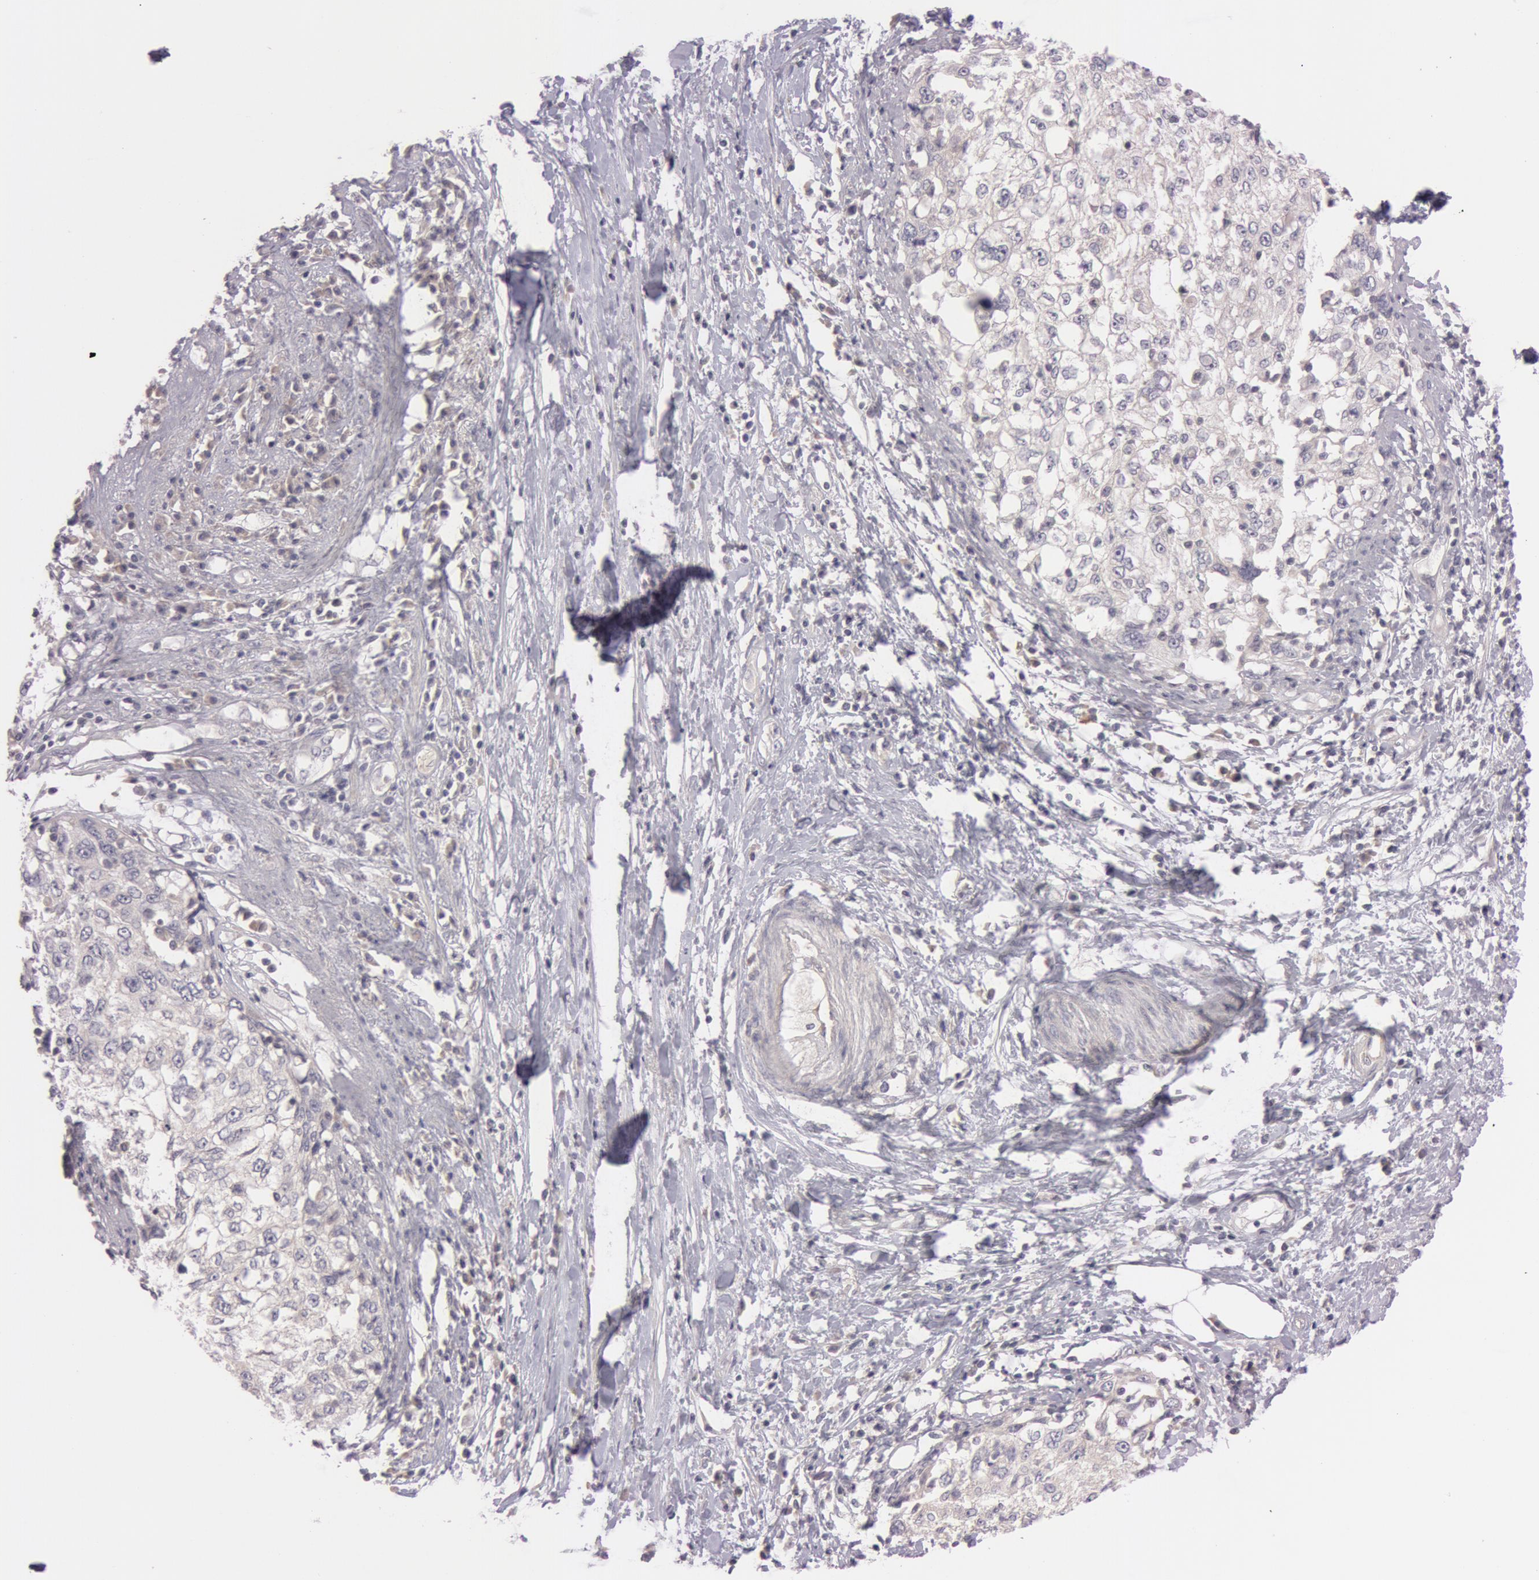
{"staining": {"intensity": "negative", "quantity": "none", "location": "none"}, "tissue": "cervical cancer", "cell_type": "Tumor cells", "image_type": "cancer", "snomed": [{"axis": "morphology", "description": "Squamous cell carcinoma, NOS"}, {"axis": "topography", "description": "Cervix"}], "caption": "The immunohistochemistry (IHC) photomicrograph has no significant expression in tumor cells of squamous cell carcinoma (cervical) tissue.", "gene": "RALGAPA1", "patient": {"sex": "female", "age": 57}}